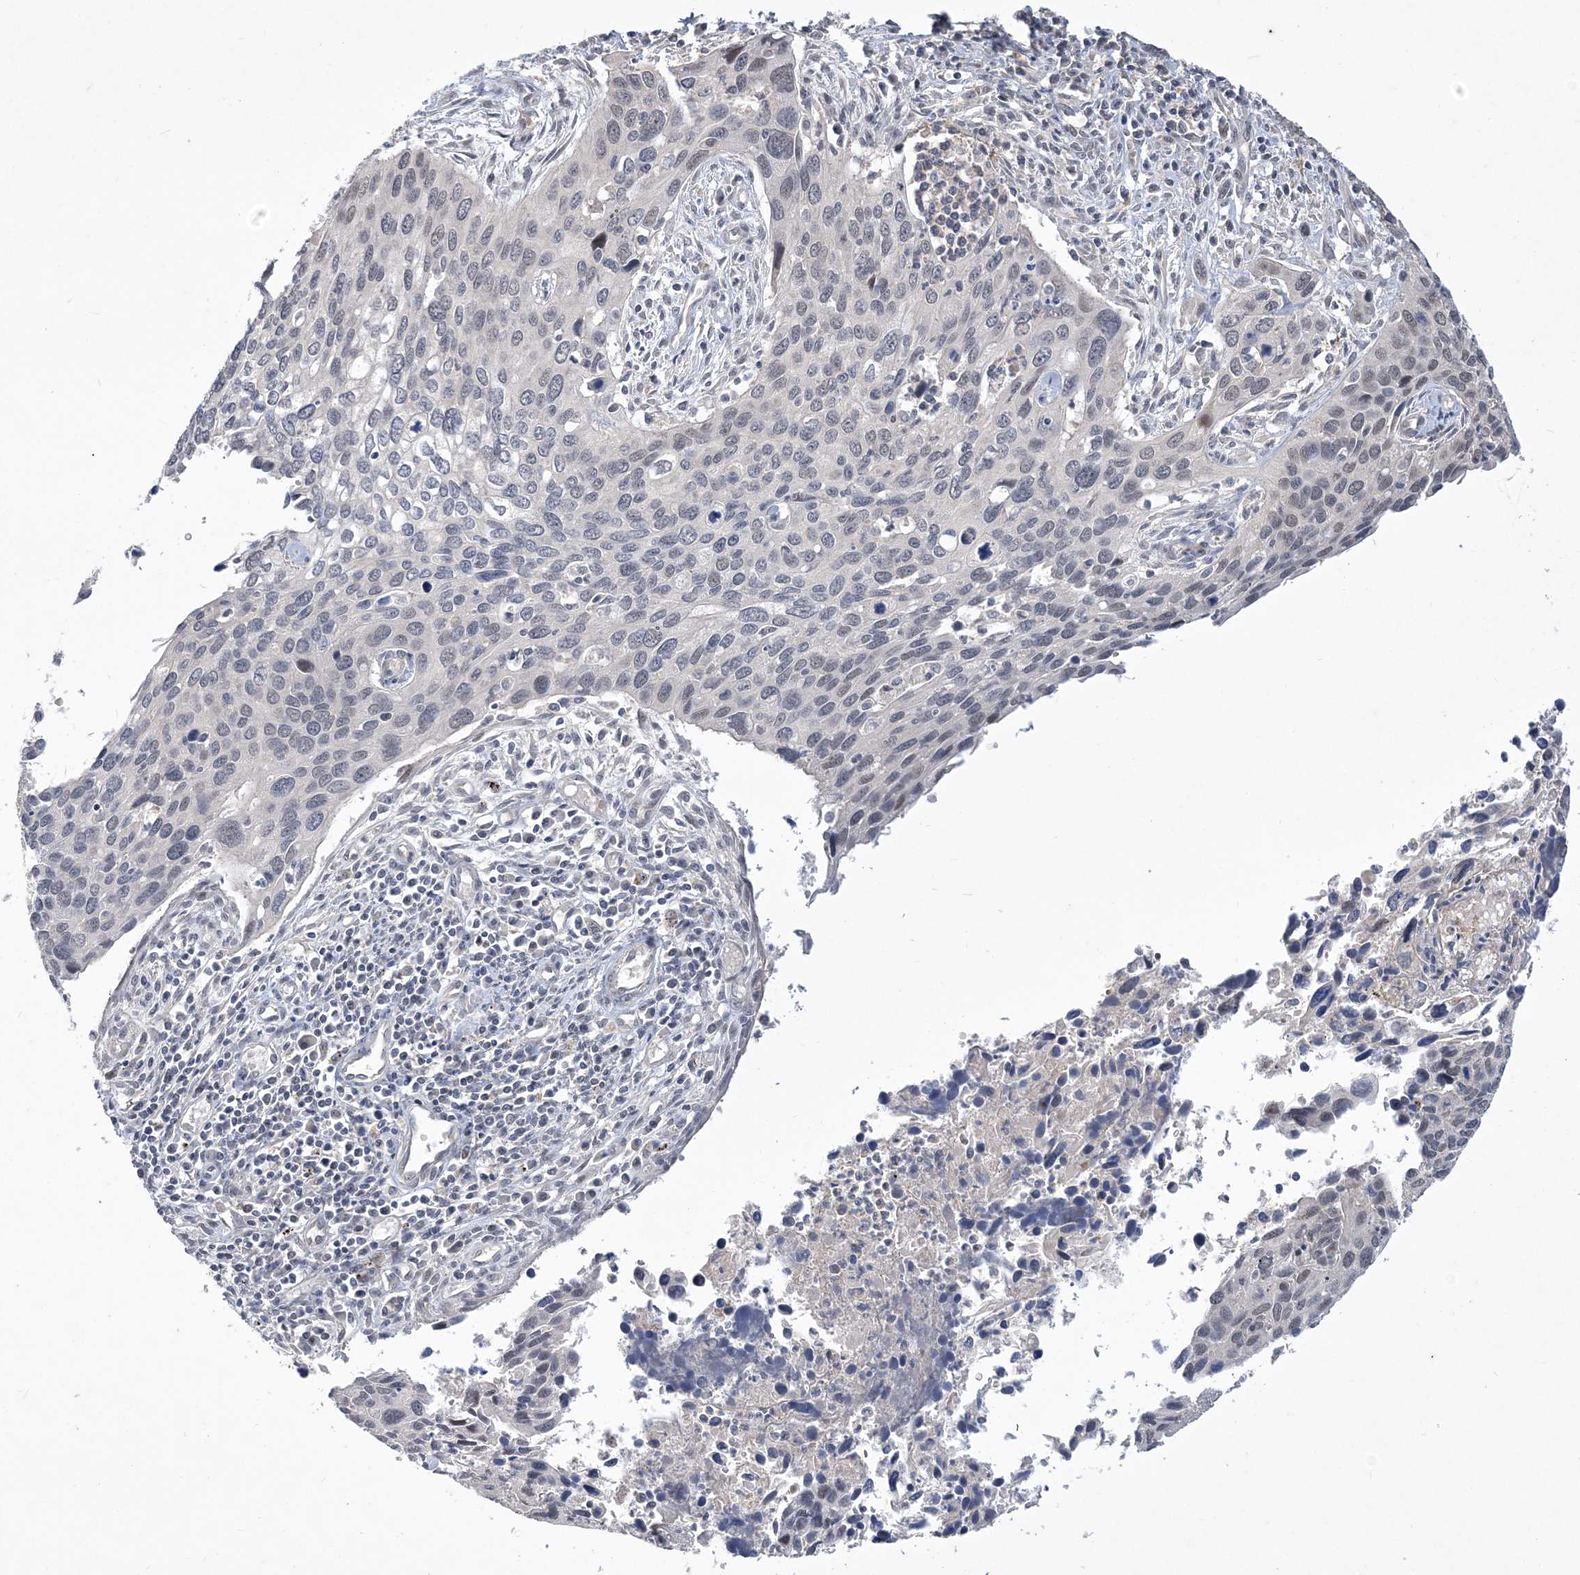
{"staining": {"intensity": "negative", "quantity": "none", "location": "none"}, "tissue": "cervical cancer", "cell_type": "Tumor cells", "image_type": "cancer", "snomed": [{"axis": "morphology", "description": "Squamous cell carcinoma, NOS"}, {"axis": "topography", "description": "Cervix"}], "caption": "High power microscopy image of an IHC histopathology image of cervical cancer (squamous cell carcinoma), revealing no significant expression in tumor cells.", "gene": "TSPEAR", "patient": {"sex": "female", "age": 55}}